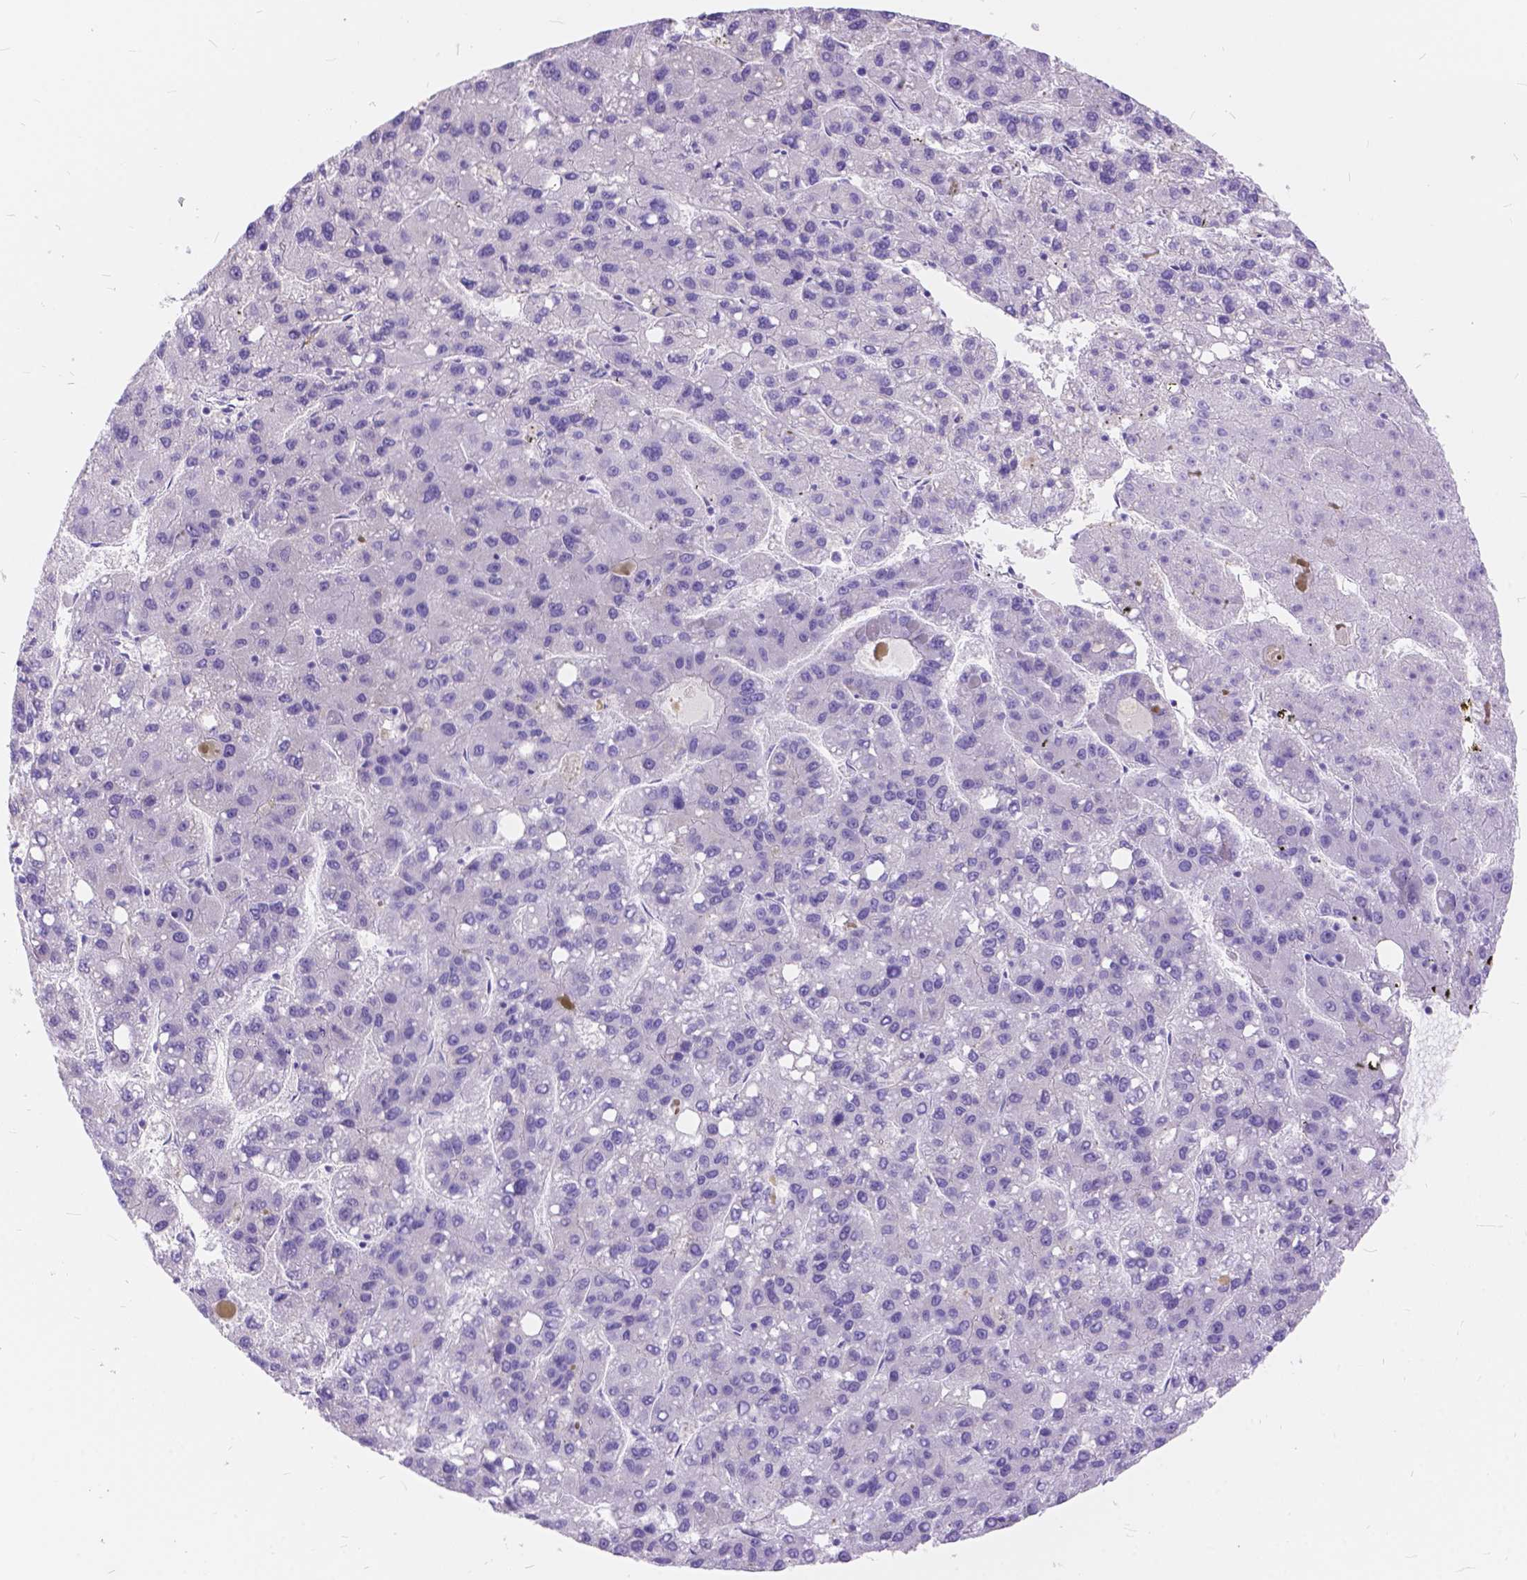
{"staining": {"intensity": "negative", "quantity": "none", "location": "none"}, "tissue": "liver cancer", "cell_type": "Tumor cells", "image_type": "cancer", "snomed": [{"axis": "morphology", "description": "Carcinoma, Hepatocellular, NOS"}, {"axis": "topography", "description": "Liver"}], "caption": "Immunohistochemistry (IHC) micrograph of liver cancer (hepatocellular carcinoma) stained for a protein (brown), which shows no positivity in tumor cells.", "gene": "FOXL2", "patient": {"sex": "female", "age": 82}}